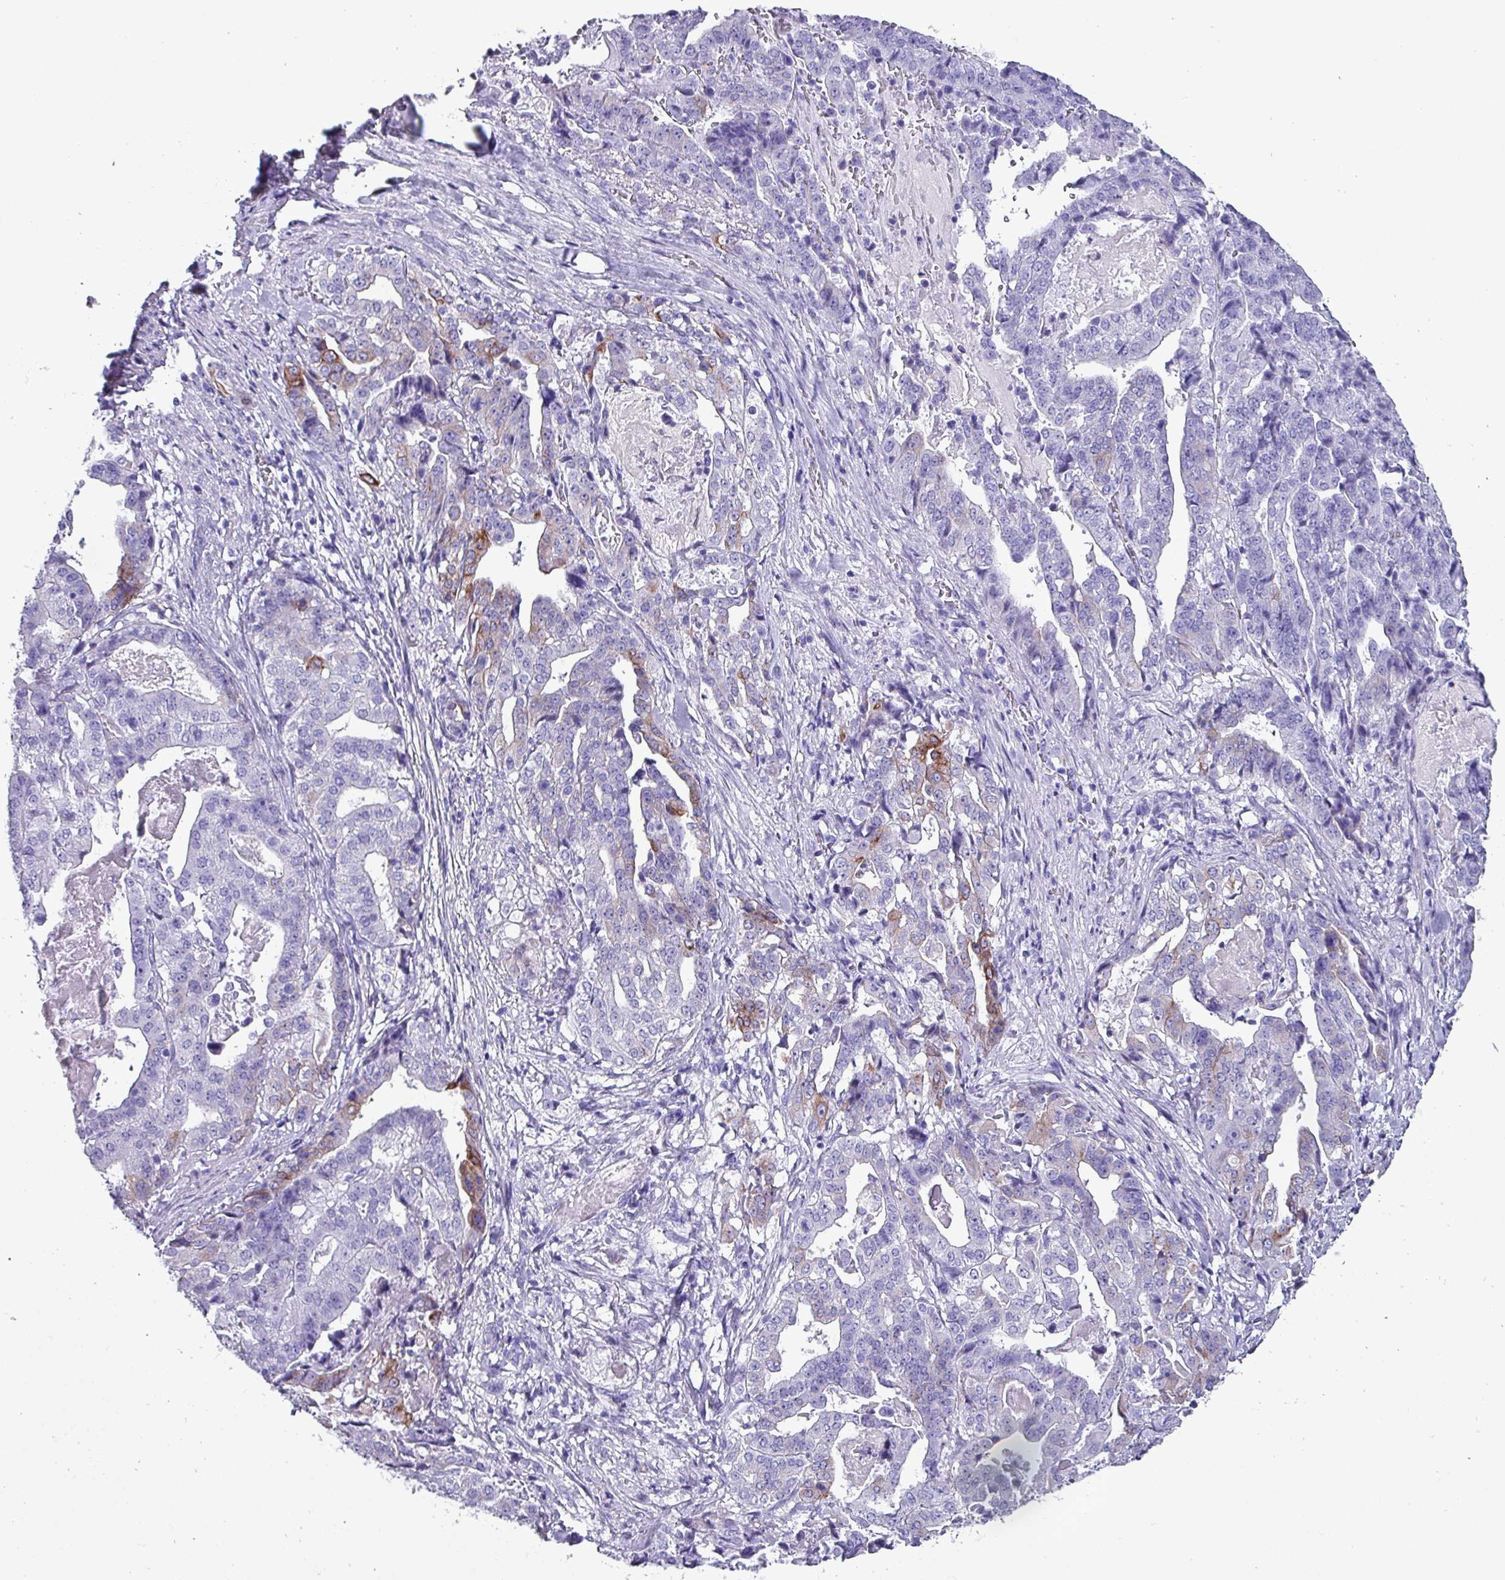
{"staining": {"intensity": "moderate", "quantity": "<25%", "location": "cytoplasmic/membranous"}, "tissue": "stomach cancer", "cell_type": "Tumor cells", "image_type": "cancer", "snomed": [{"axis": "morphology", "description": "Adenocarcinoma, NOS"}, {"axis": "topography", "description": "Stomach"}], "caption": "Brown immunohistochemical staining in adenocarcinoma (stomach) demonstrates moderate cytoplasmic/membranous positivity in about <25% of tumor cells.", "gene": "KRT6C", "patient": {"sex": "male", "age": 48}}